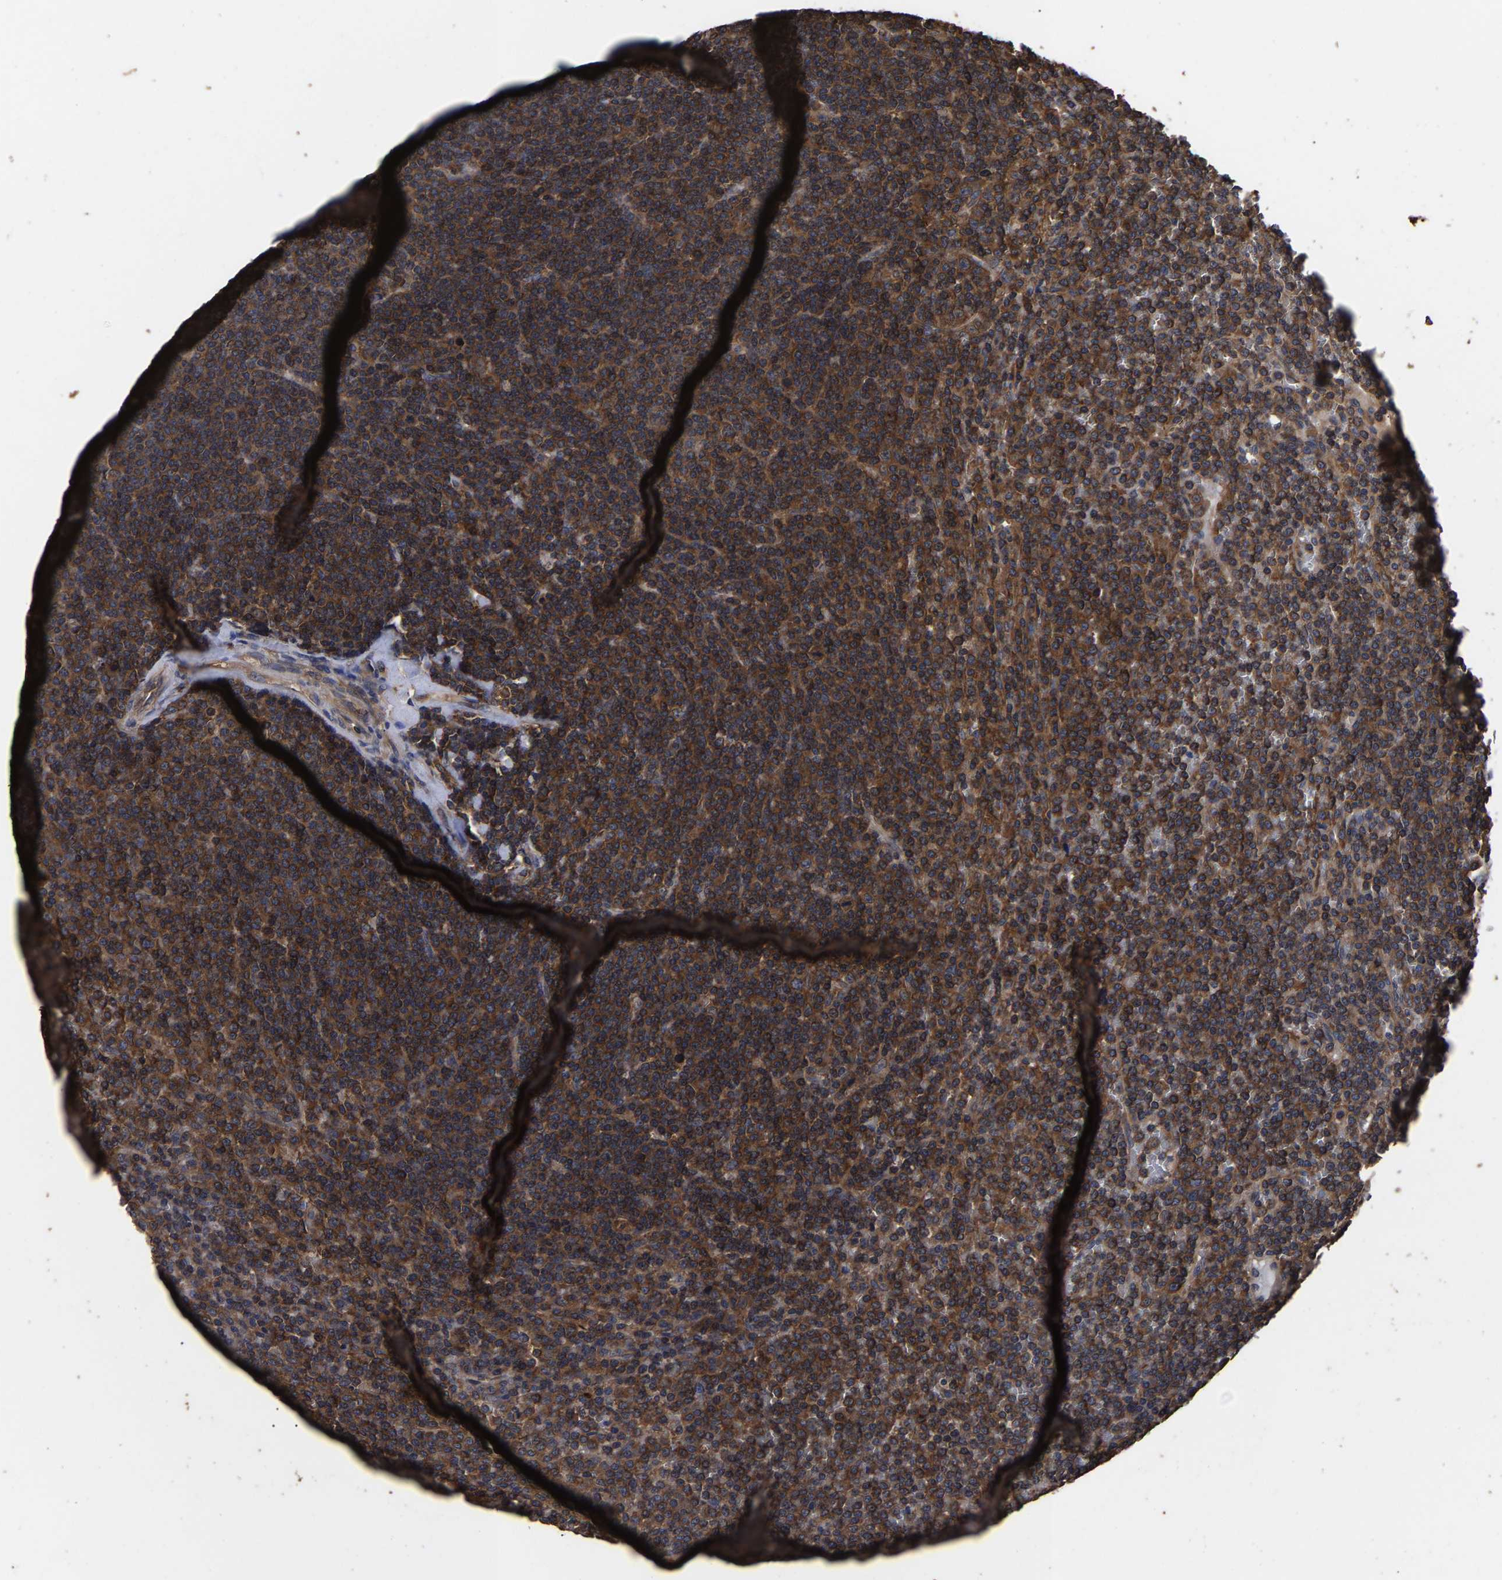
{"staining": {"intensity": "strong", "quantity": ">75%", "location": "cytoplasmic/membranous"}, "tissue": "lymphoma", "cell_type": "Tumor cells", "image_type": "cancer", "snomed": [{"axis": "morphology", "description": "Malignant lymphoma, non-Hodgkin's type, Low grade"}, {"axis": "topography", "description": "Spleen"}], "caption": "Immunohistochemical staining of human low-grade malignant lymphoma, non-Hodgkin's type reveals strong cytoplasmic/membranous protein expression in approximately >75% of tumor cells.", "gene": "ITCH", "patient": {"sex": "female", "age": 19}}